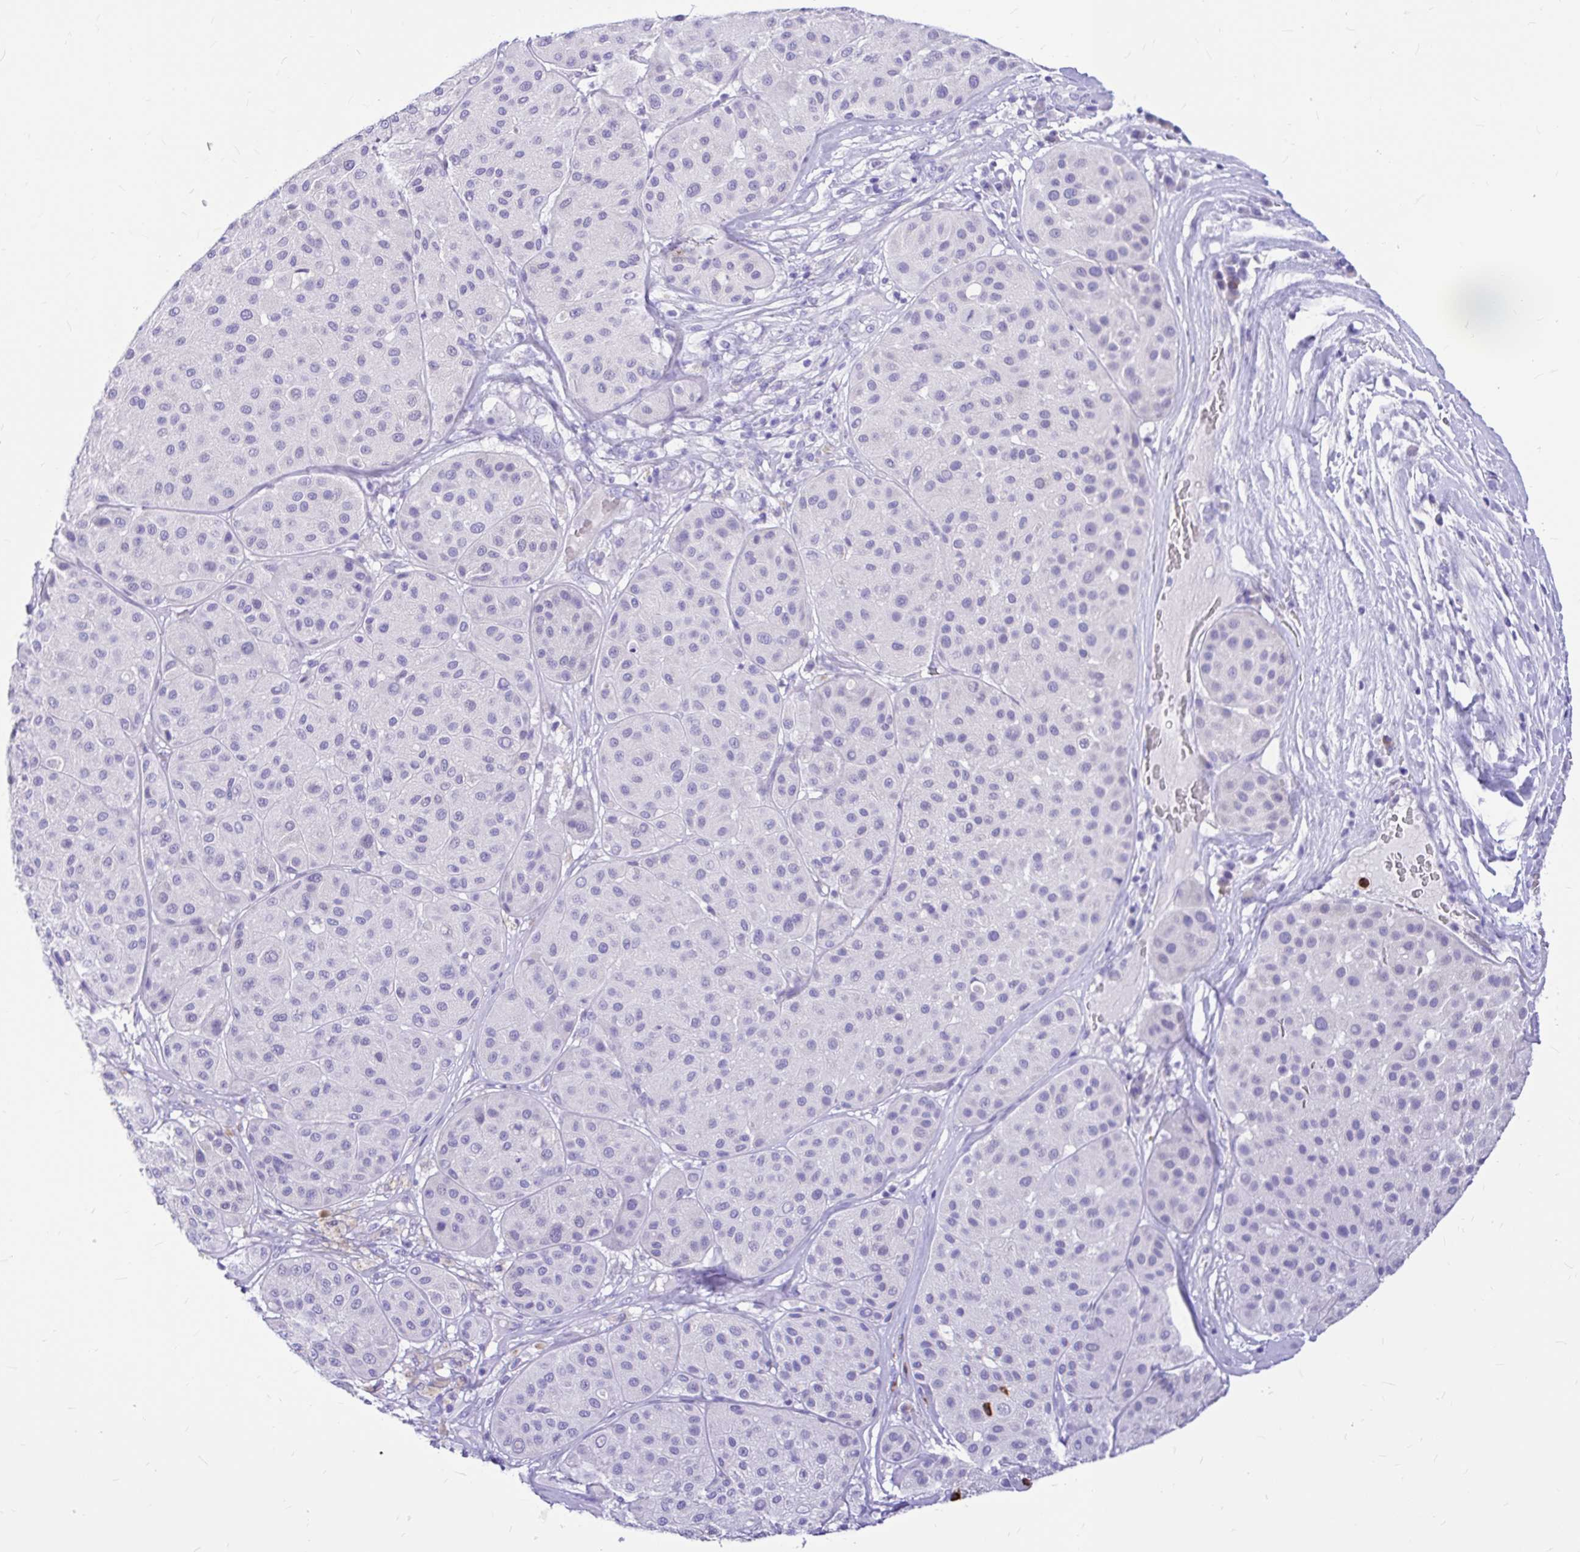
{"staining": {"intensity": "negative", "quantity": "none", "location": "none"}, "tissue": "melanoma", "cell_type": "Tumor cells", "image_type": "cancer", "snomed": [{"axis": "morphology", "description": "Malignant melanoma, Metastatic site"}, {"axis": "topography", "description": "Smooth muscle"}], "caption": "This is an immunohistochemistry histopathology image of human malignant melanoma (metastatic site). There is no expression in tumor cells.", "gene": "CLEC1B", "patient": {"sex": "male", "age": 41}}